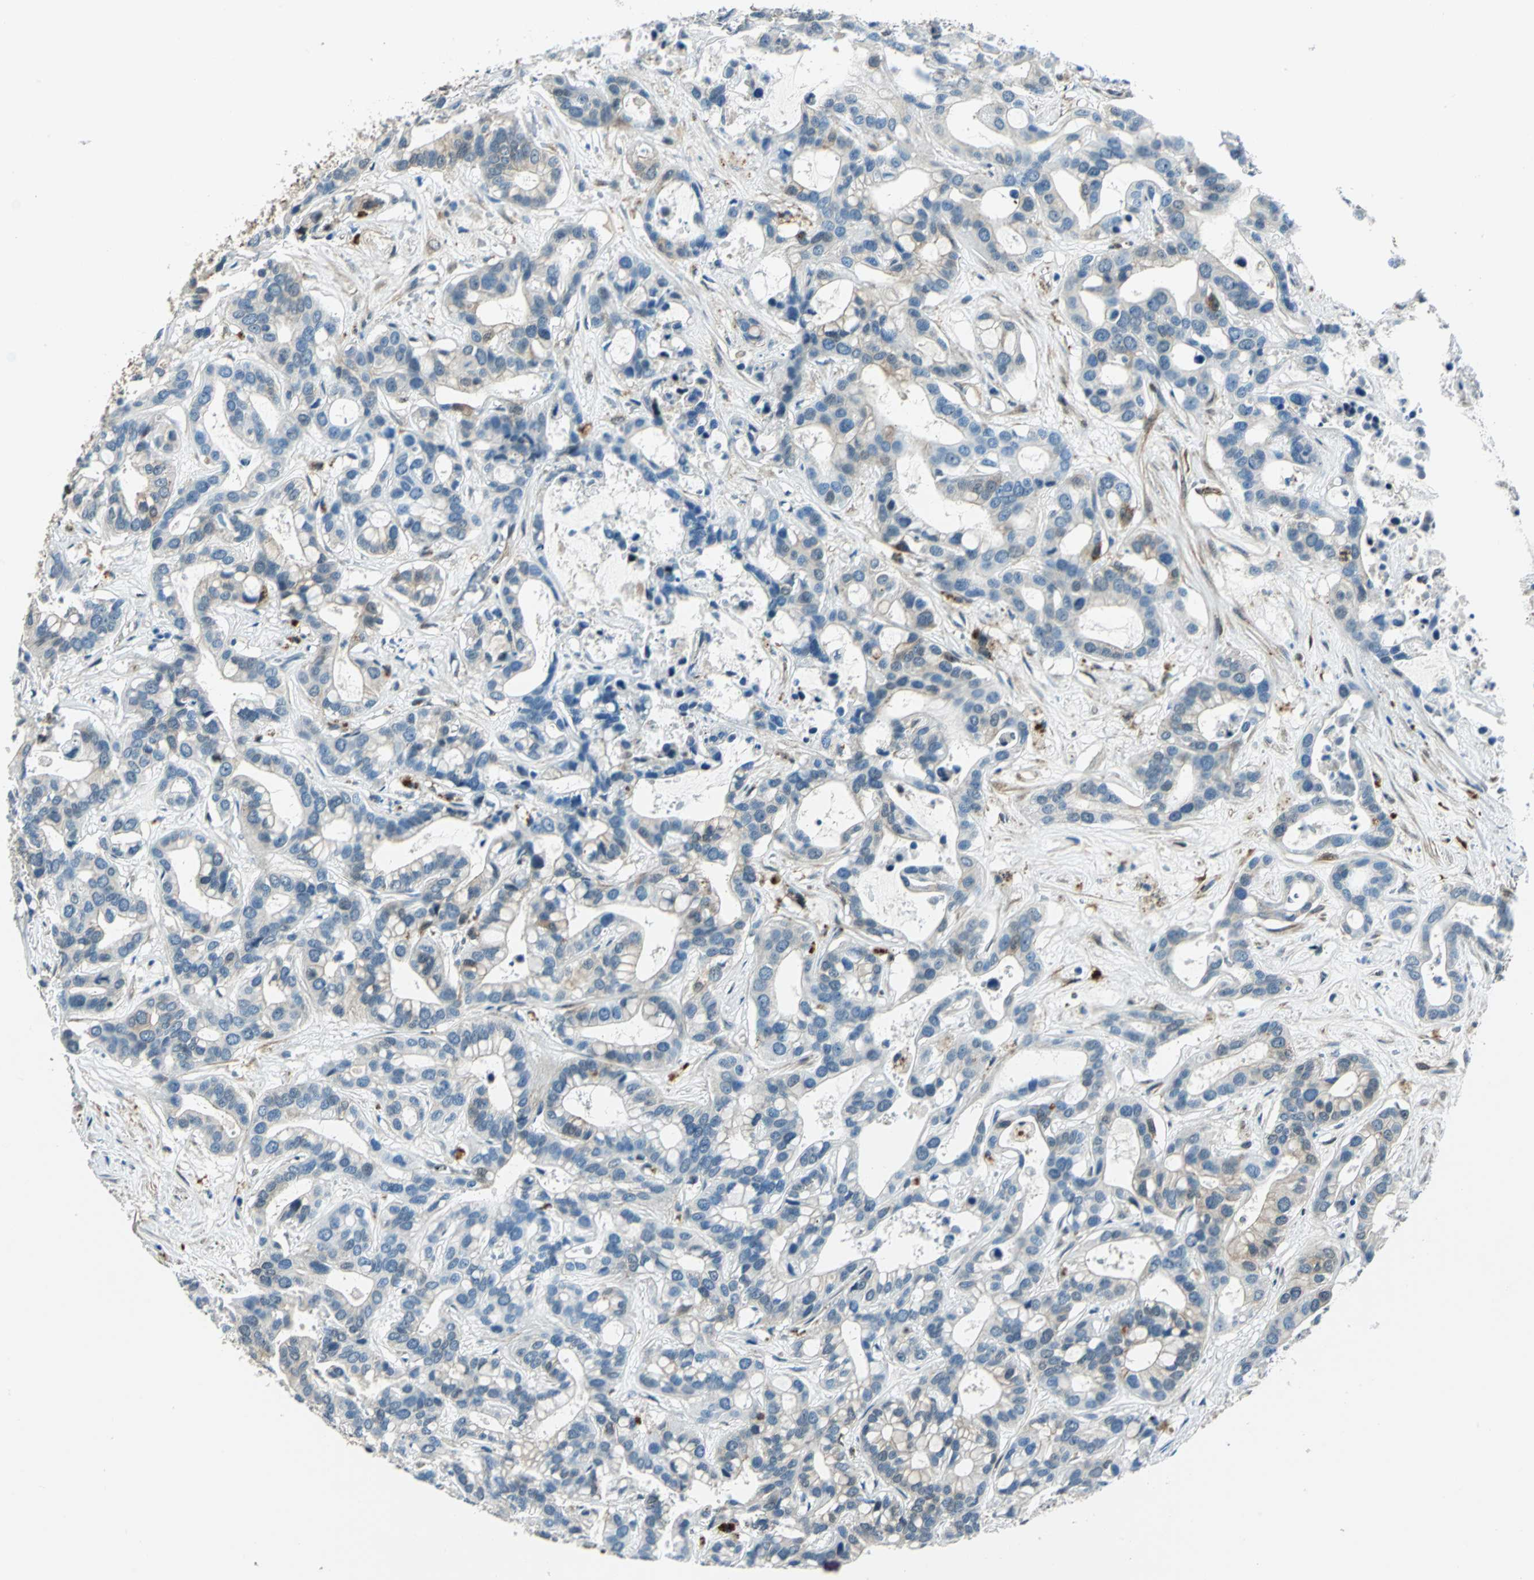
{"staining": {"intensity": "strong", "quantity": "25%-75%", "location": "cytoplasmic/membranous"}, "tissue": "liver cancer", "cell_type": "Tumor cells", "image_type": "cancer", "snomed": [{"axis": "morphology", "description": "Cholangiocarcinoma"}, {"axis": "topography", "description": "Liver"}], "caption": "Liver cancer stained with a brown dye displays strong cytoplasmic/membranous positive expression in about 25%-75% of tumor cells.", "gene": "HSPB1", "patient": {"sex": "female", "age": 65}}